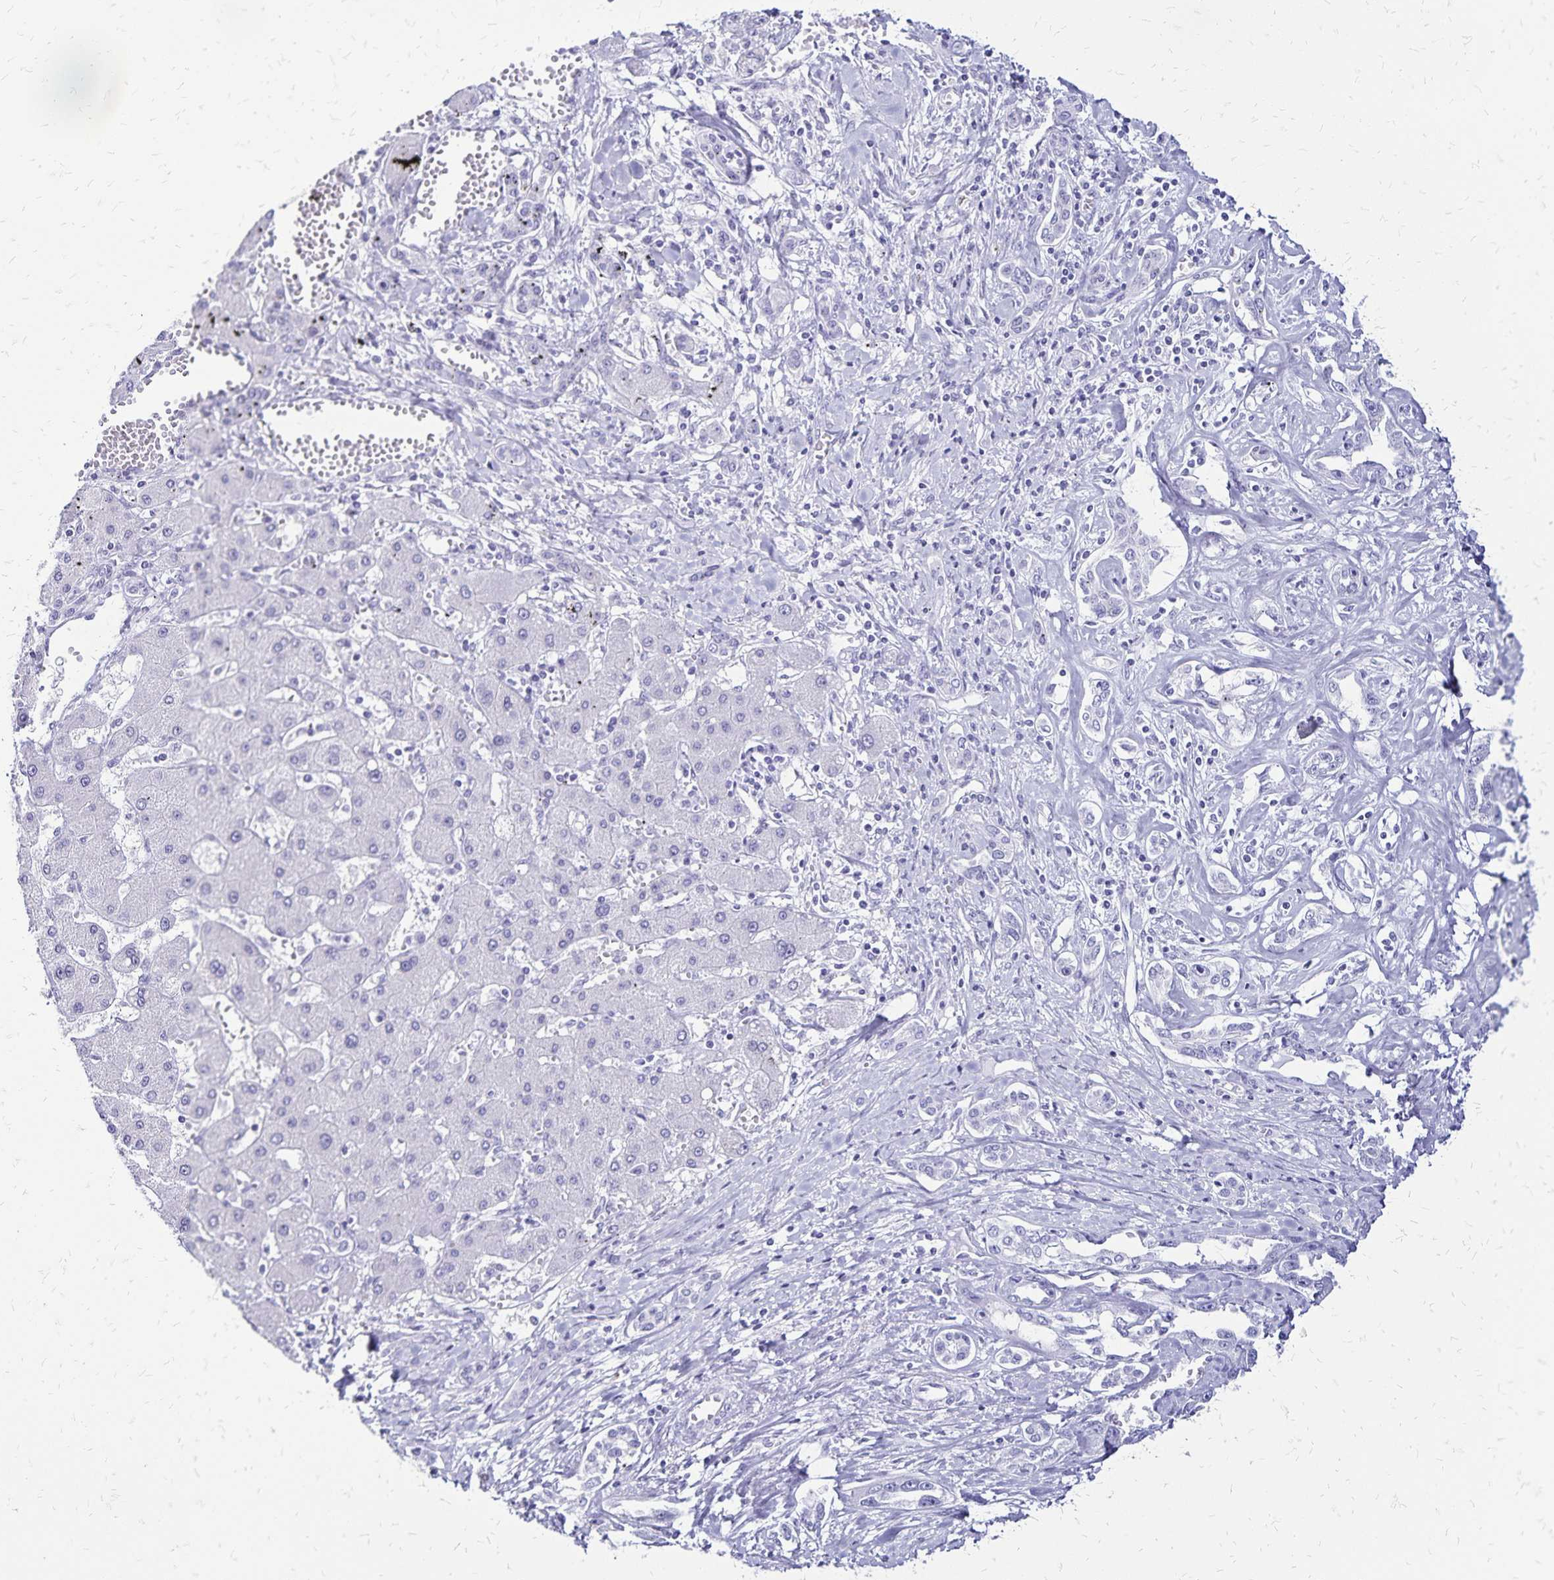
{"staining": {"intensity": "negative", "quantity": "none", "location": "none"}, "tissue": "liver cancer", "cell_type": "Tumor cells", "image_type": "cancer", "snomed": [{"axis": "morphology", "description": "Cholangiocarcinoma"}, {"axis": "topography", "description": "Liver"}], "caption": "IHC photomicrograph of neoplastic tissue: liver cancer stained with DAB (3,3'-diaminobenzidine) displays no significant protein positivity in tumor cells.", "gene": "LIN28B", "patient": {"sex": "male", "age": 59}}